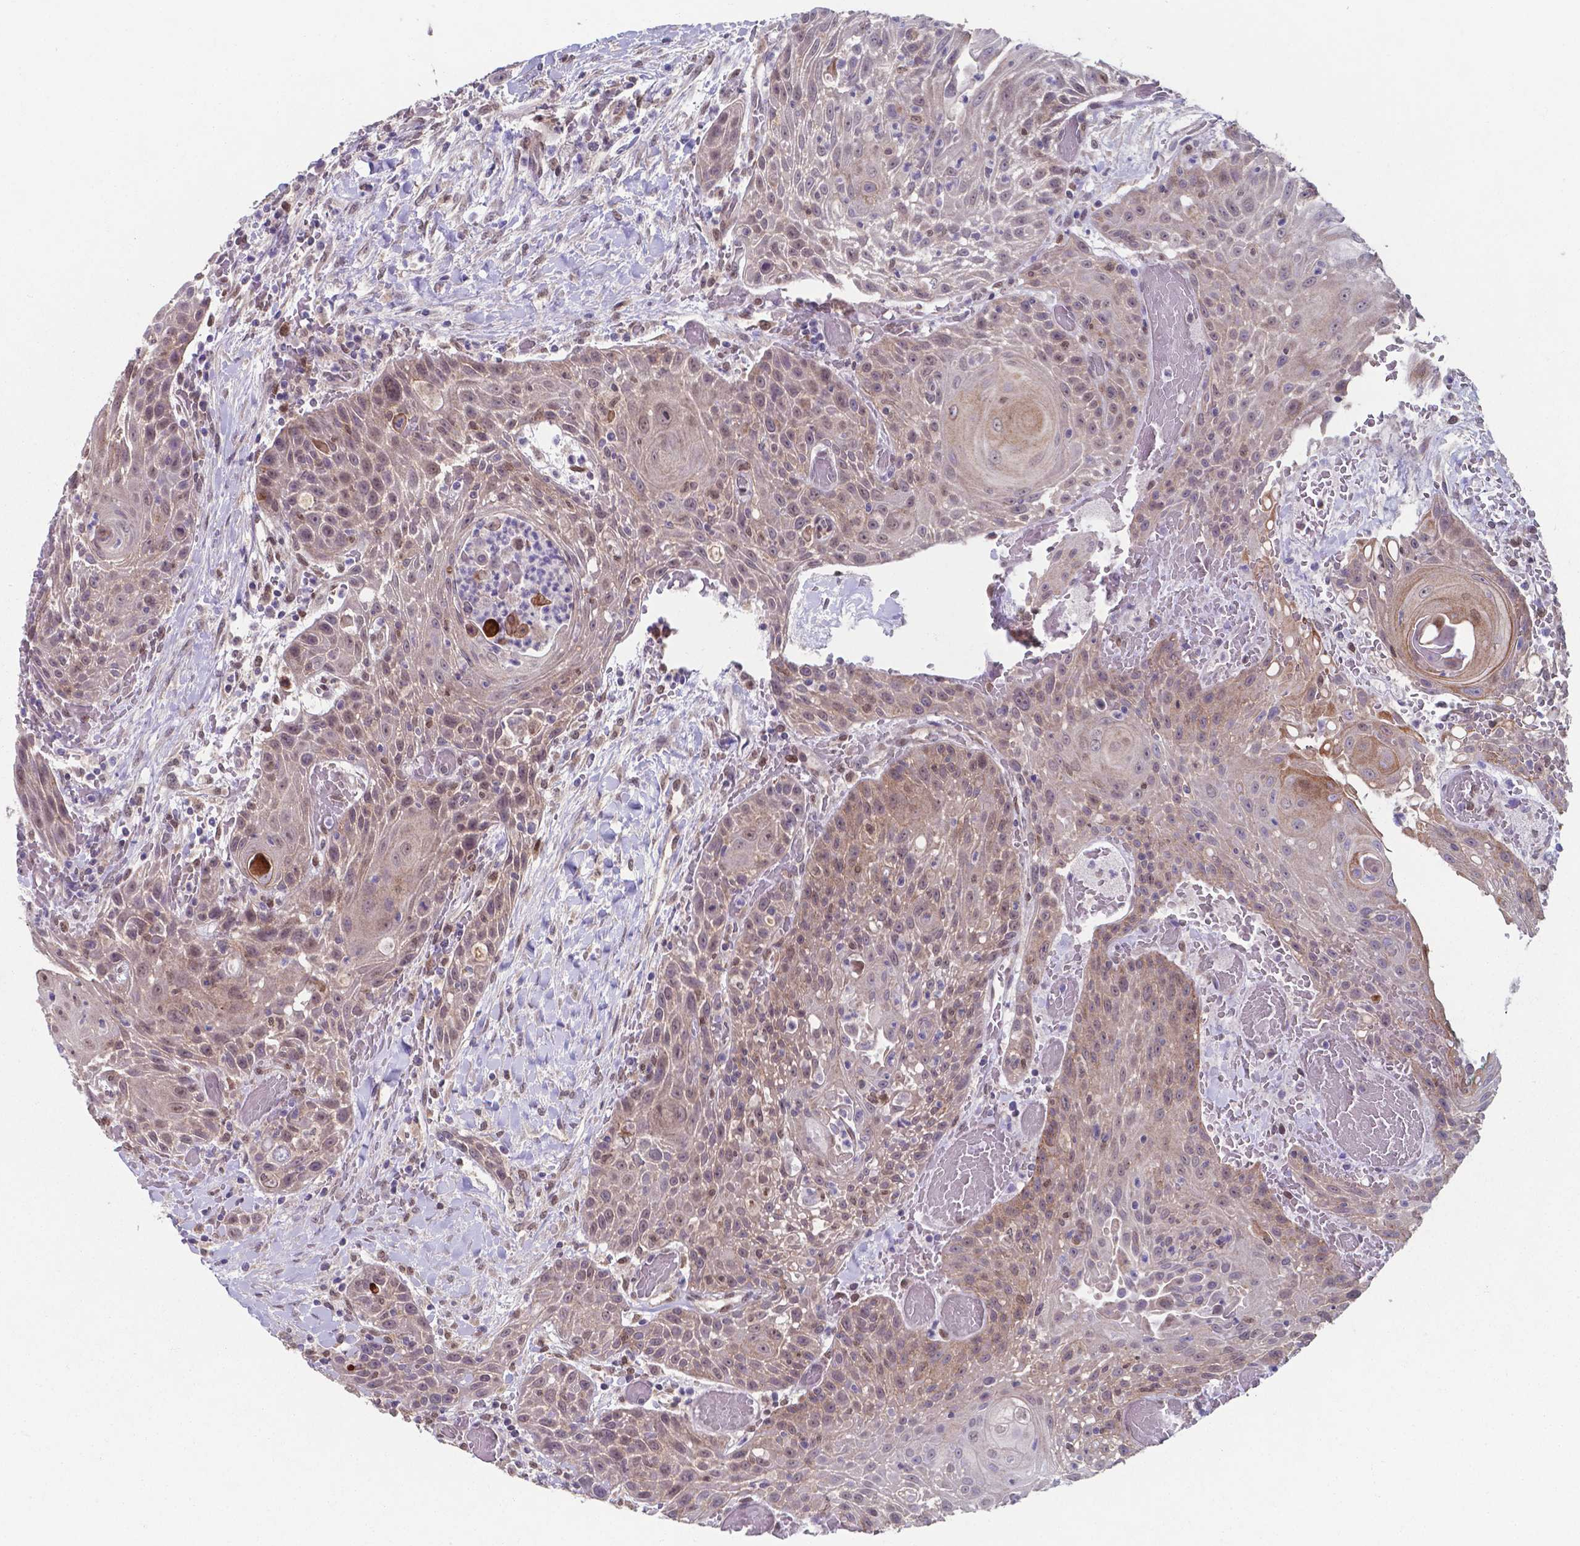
{"staining": {"intensity": "weak", "quantity": "25%-75%", "location": "nuclear"}, "tissue": "head and neck cancer", "cell_type": "Tumor cells", "image_type": "cancer", "snomed": [{"axis": "morphology", "description": "Squamous cell carcinoma, NOS"}, {"axis": "topography", "description": "Head-Neck"}], "caption": "Human head and neck cancer stained with a brown dye displays weak nuclear positive positivity in approximately 25%-75% of tumor cells.", "gene": "UBE2E2", "patient": {"sex": "male", "age": 69}}